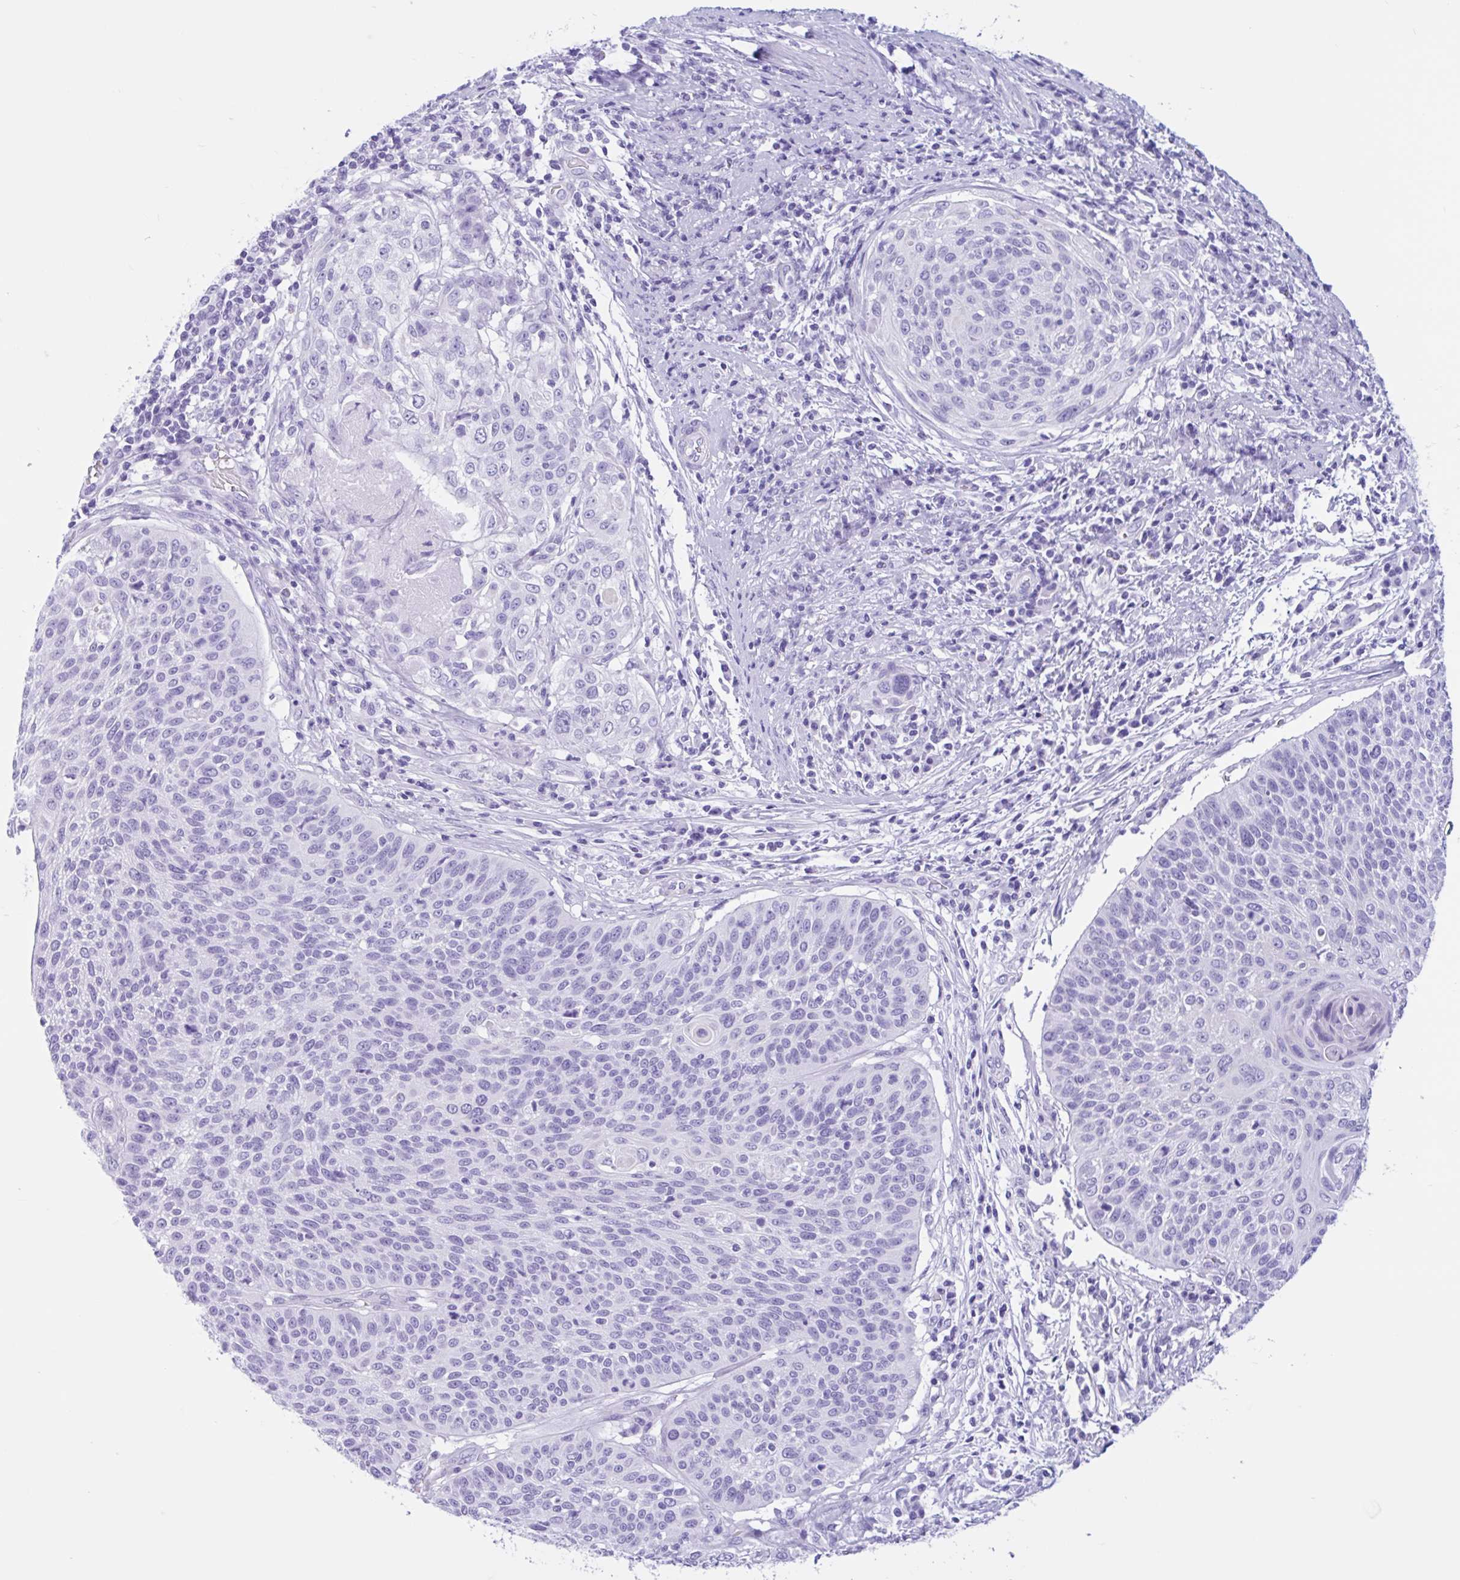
{"staining": {"intensity": "negative", "quantity": "none", "location": "none"}, "tissue": "cervical cancer", "cell_type": "Tumor cells", "image_type": "cancer", "snomed": [{"axis": "morphology", "description": "Squamous cell carcinoma, NOS"}, {"axis": "topography", "description": "Cervix"}], "caption": "DAB immunohistochemical staining of cervical cancer (squamous cell carcinoma) shows no significant expression in tumor cells.", "gene": "IAPP", "patient": {"sex": "female", "age": 31}}